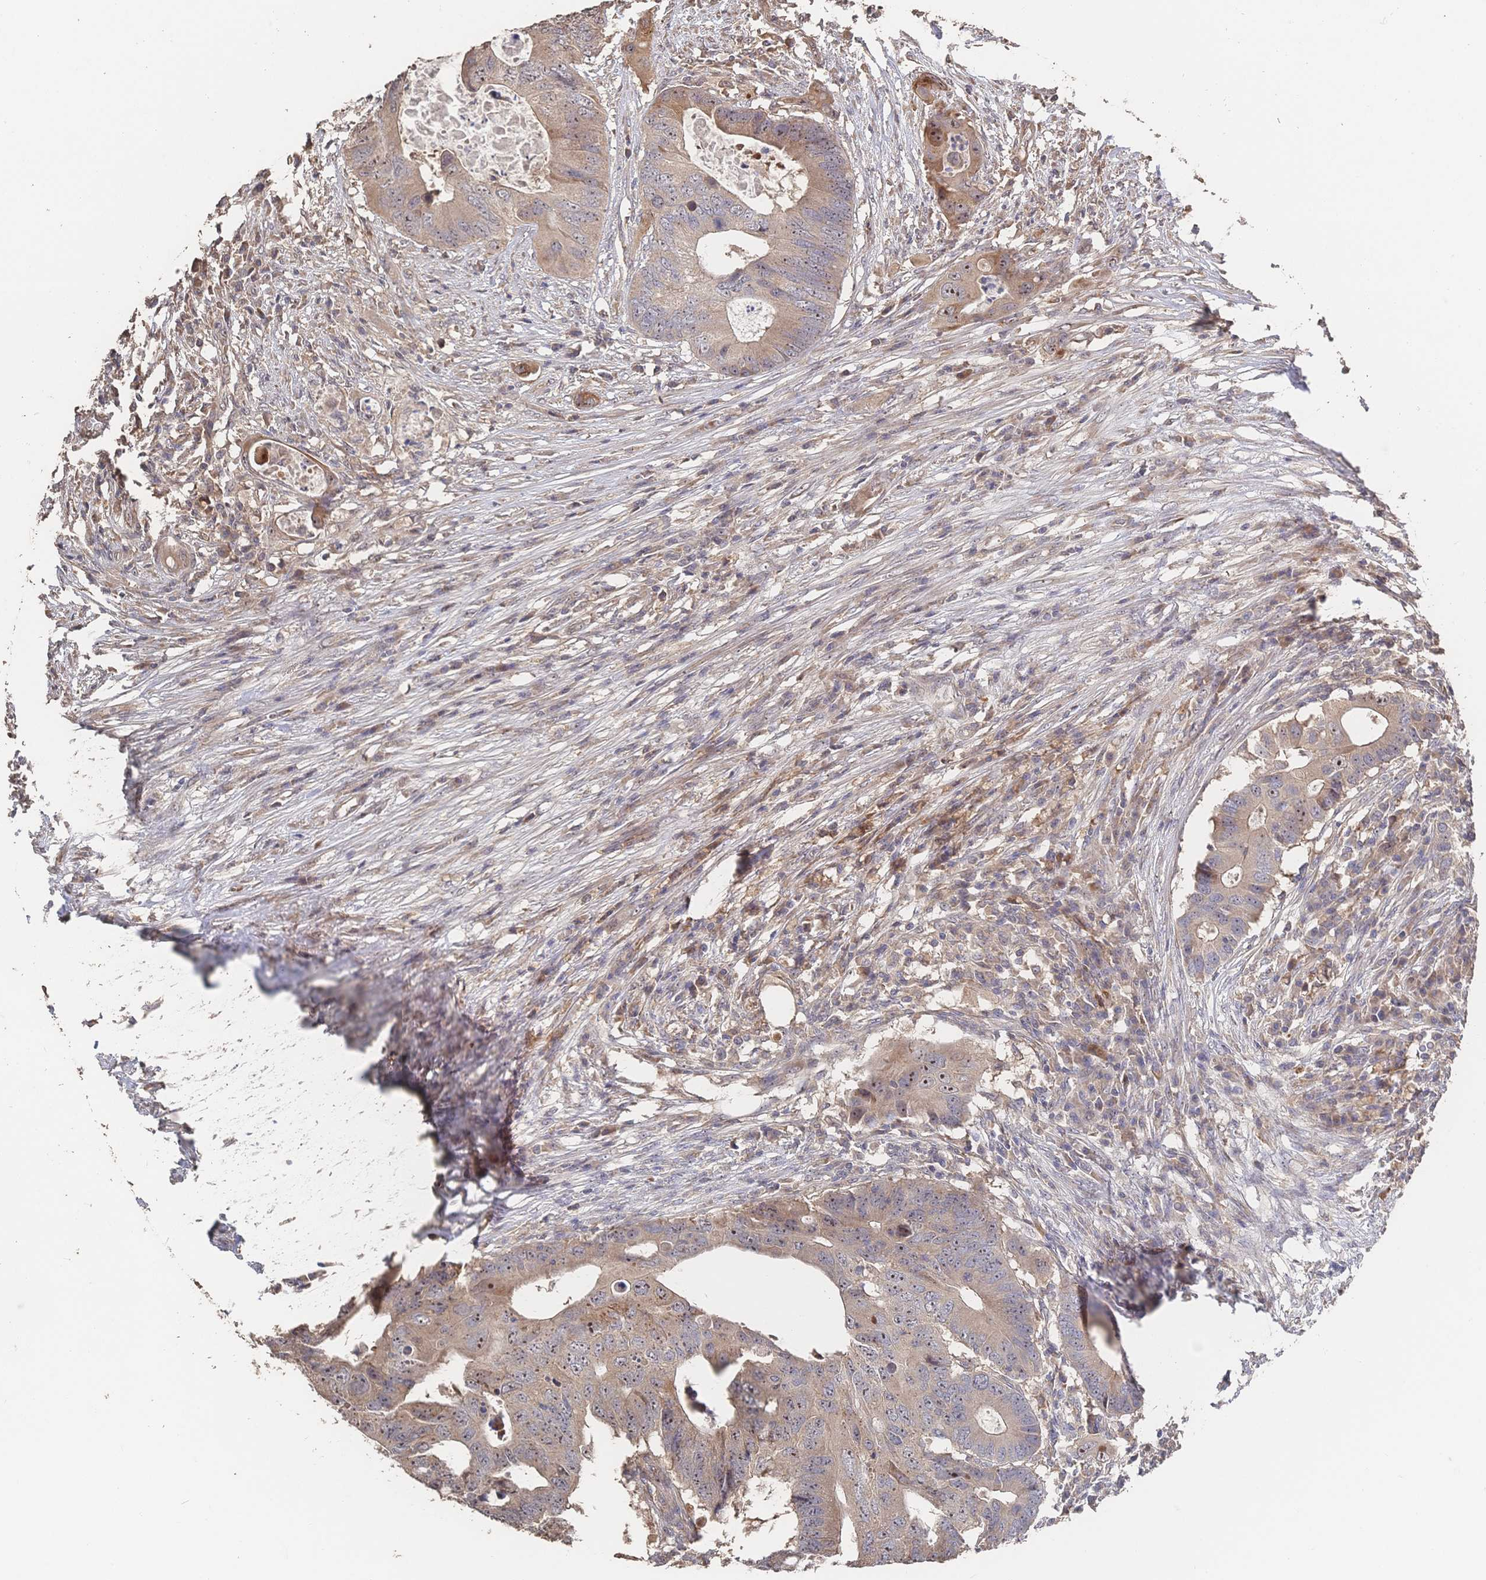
{"staining": {"intensity": "moderate", "quantity": "<25%", "location": "cytoplasmic/membranous,nuclear"}, "tissue": "colorectal cancer", "cell_type": "Tumor cells", "image_type": "cancer", "snomed": [{"axis": "morphology", "description": "Adenocarcinoma, NOS"}, {"axis": "topography", "description": "Colon"}], "caption": "There is low levels of moderate cytoplasmic/membranous and nuclear staining in tumor cells of colorectal cancer, as demonstrated by immunohistochemical staining (brown color).", "gene": "DNAJA4", "patient": {"sex": "male", "age": 71}}